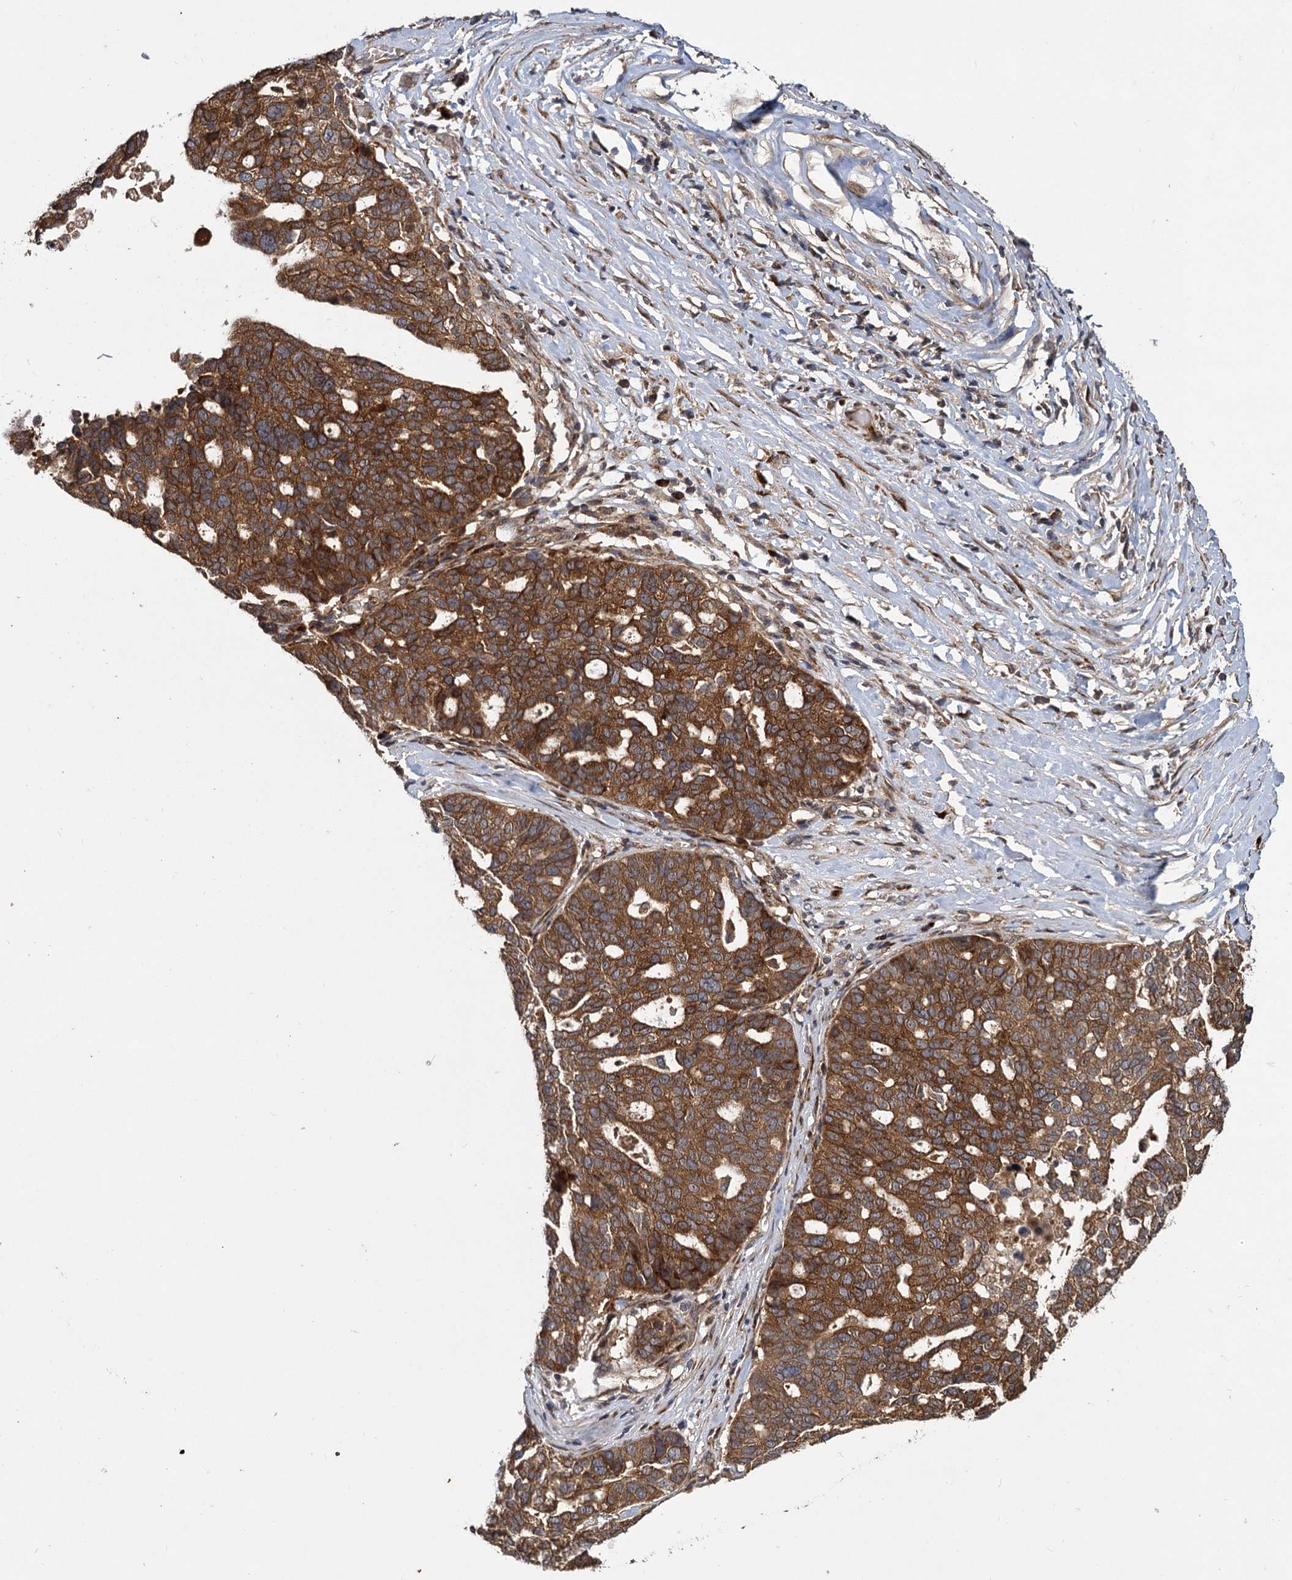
{"staining": {"intensity": "strong", "quantity": ">75%", "location": "cytoplasmic/membranous"}, "tissue": "ovarian cancer", "cell_type": "Tumor cells", "image_type": "cancer", "snomed": [{"axis": "morphology", "description": "Cystadenocarcinoma, serous, NOS"}, {"axis": "topography", "description": "Ovary"}], "caption": "This is an image of immunohistochemistry (IHC) staining of serous cystadenocarcinoma (ovarian), which shows strong staining in the cytoplasmic/membranous of tumor cells.", "gene": "INPPL1", "patient": {"sex": "female", "age": 59}}